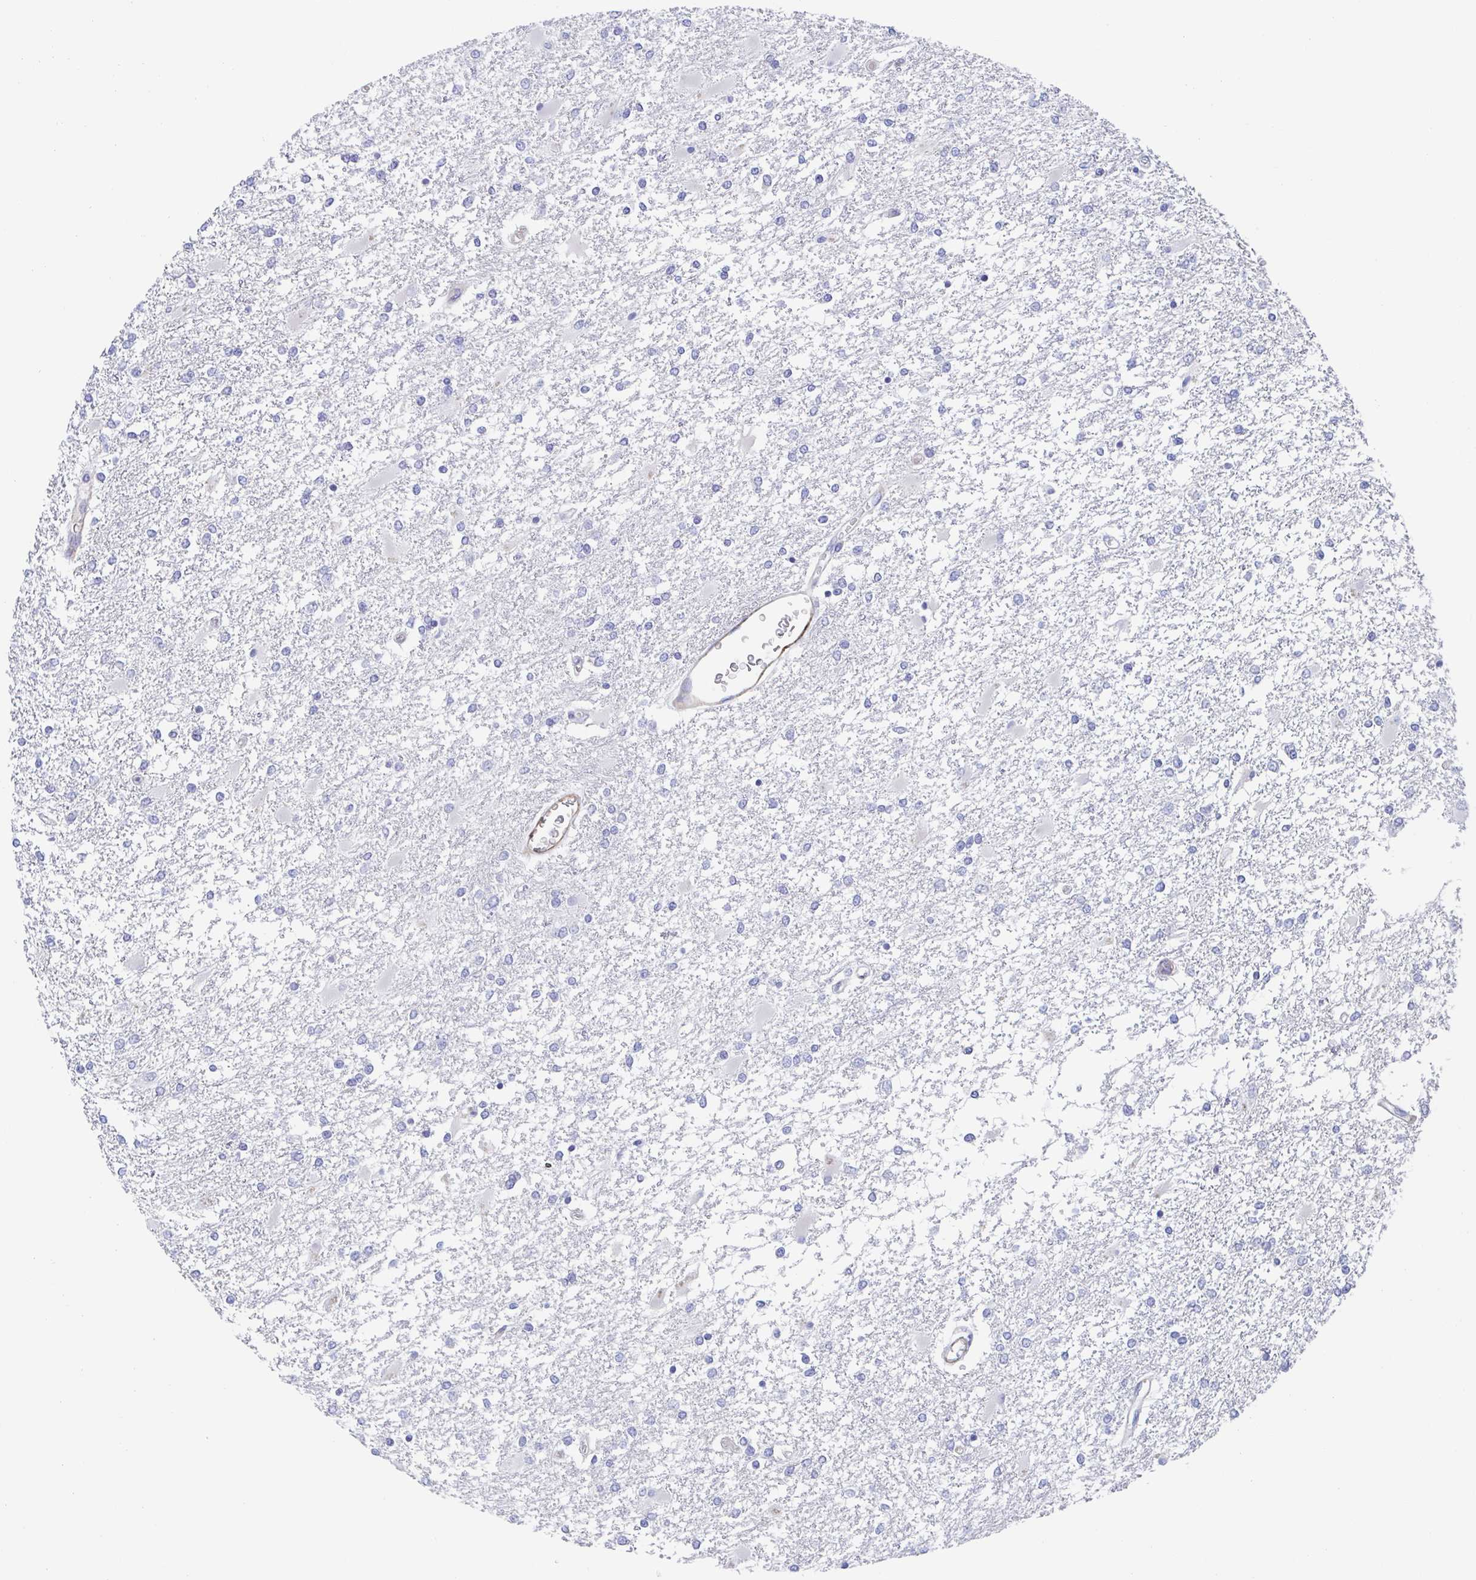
{"staining": {"intensity": "negative", "quantity": "none", "location": "none"}, "tissue": "glioma", "cell_type": "Tumor cells", "image_type": "cancer", "snomed": [{"axis": "morphology", "description": "Glioma, malignant, High grade"}, {"axis": "topography", "description": "Cerebral cortex"}], "caption": "Image shows no significant protein positivity in tumor cells of high-grade glioma (malignant).", "gene": "KLC3", "patient": {"sex": "male", "age": 79}}